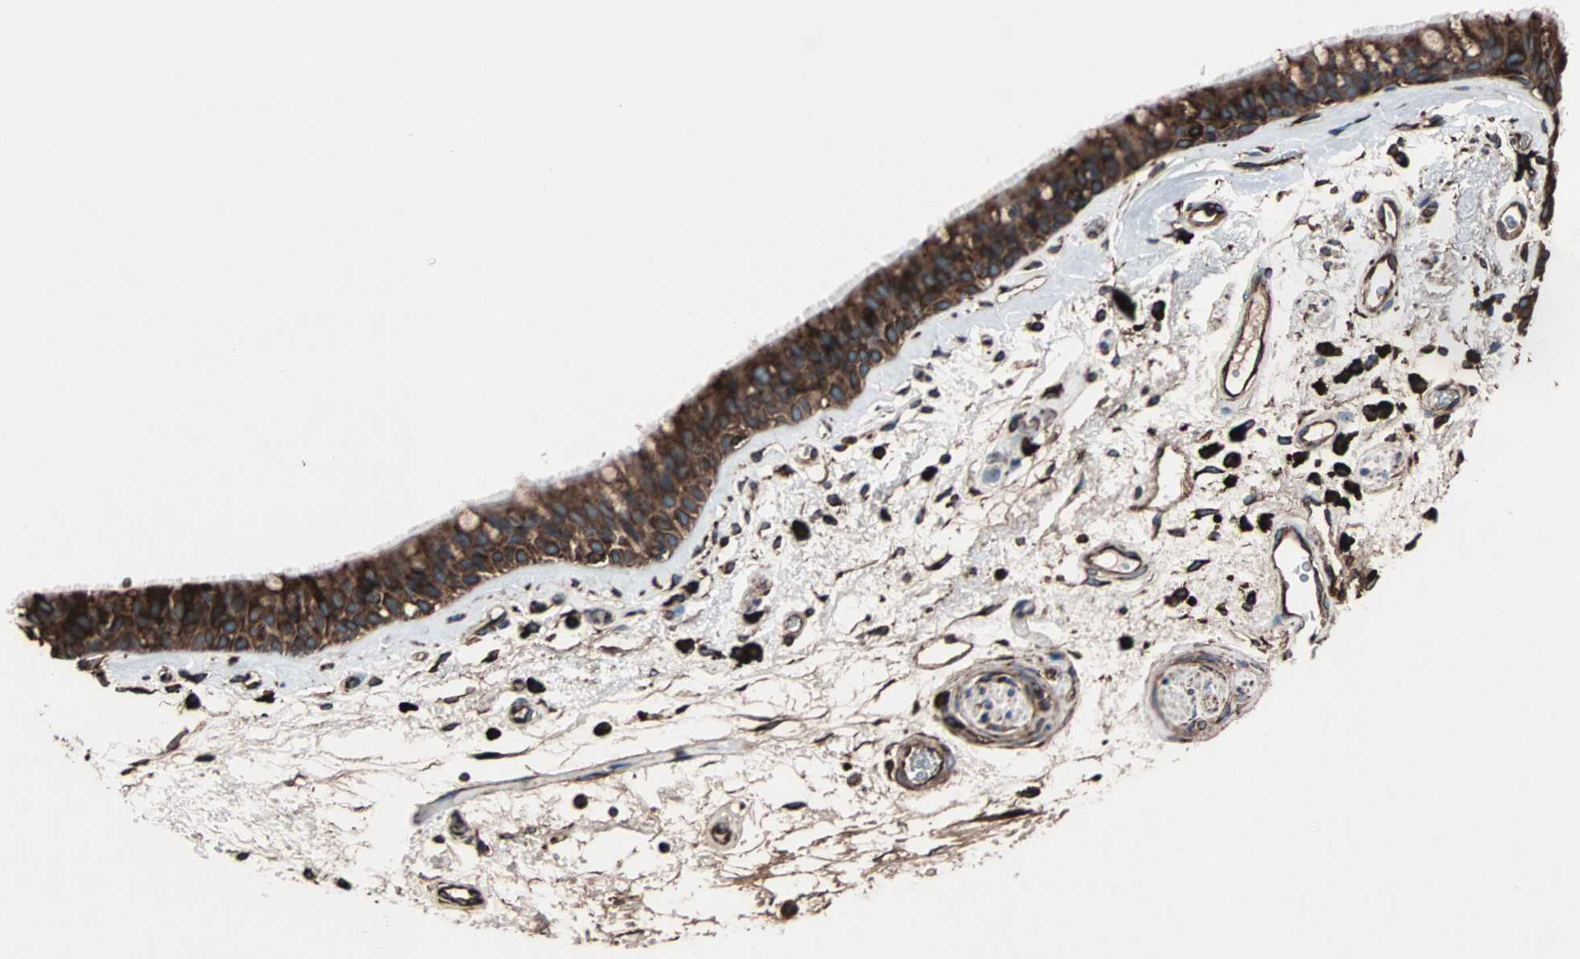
{"staining": {"intensity": "strong", "quantity": ">75%", "location": "cytoplasmic/membranous"}, "tissue": "bronchus", "cell_type": "Respiratory epithelial cells", "image_type": "normal", "snomed": [{"axis": "morphology", "description": "Normal tissue, NOS"}, {"axis": "morphology", "description": "Adenocarcinoma, NOS"}, {"axis": "topography", "description": "Bronchus"}, {"axis": "topography", "description": "Lung"}], "caption": "Bronchus stained with DAB (3,3'-diaminobenzidine) IHC exhibits high levels of strong cytoplasmic/membranous positivity in approximately >75% of respiratory epithelial cells.", "gene": "HSP90B1", "patient": {"sex": "female", "age": 54}}